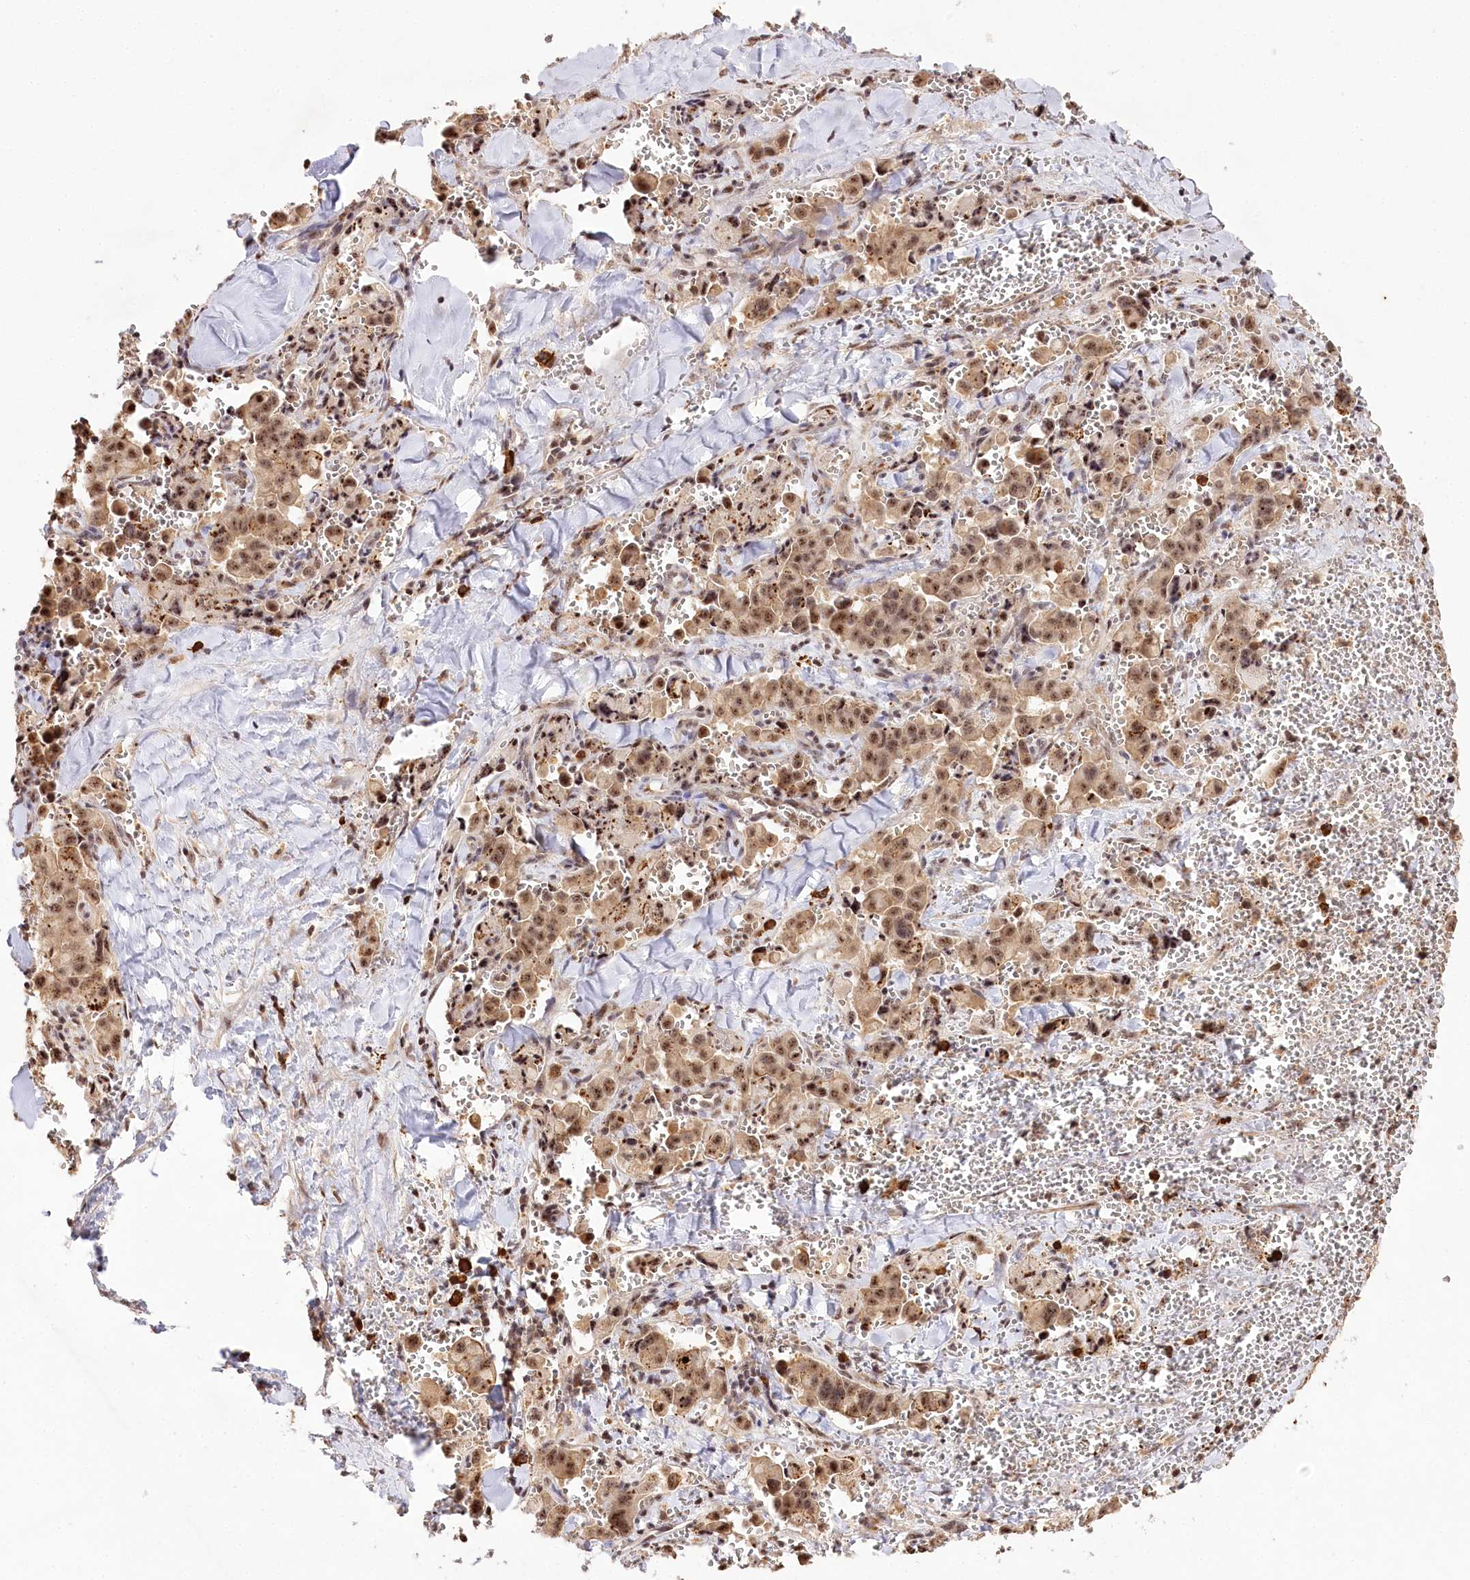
{"staining": {"intensity": "weak", "quantity": ">75%", "location": "cytoplasmic/membranous,nuclear"}, "tissue": "pancreatic cancer", "cell_type": "Tumor cells", "image_type": "cancer", "snomed": [{"axis": "morphology", "description": "Adenocarcinoma, NOS"}, {"axis": "topography", "description": "Pancreas"}], "caption": "Pancreatic cancer (adenocarcinoma) stained with IHC demonstrates weak cytoplasmic/membranous and nuclear expression in approximately >75% of tumor cells. The staining was performed using DAB (3,3'-diaminobenzidine) to visualize the protein expression in brown, while the nuclei were stained in blue with hematoxylin (Magnification: 20x).", "gene": "PYROXD1", "patient": {"sex": "male", "age": 65}}